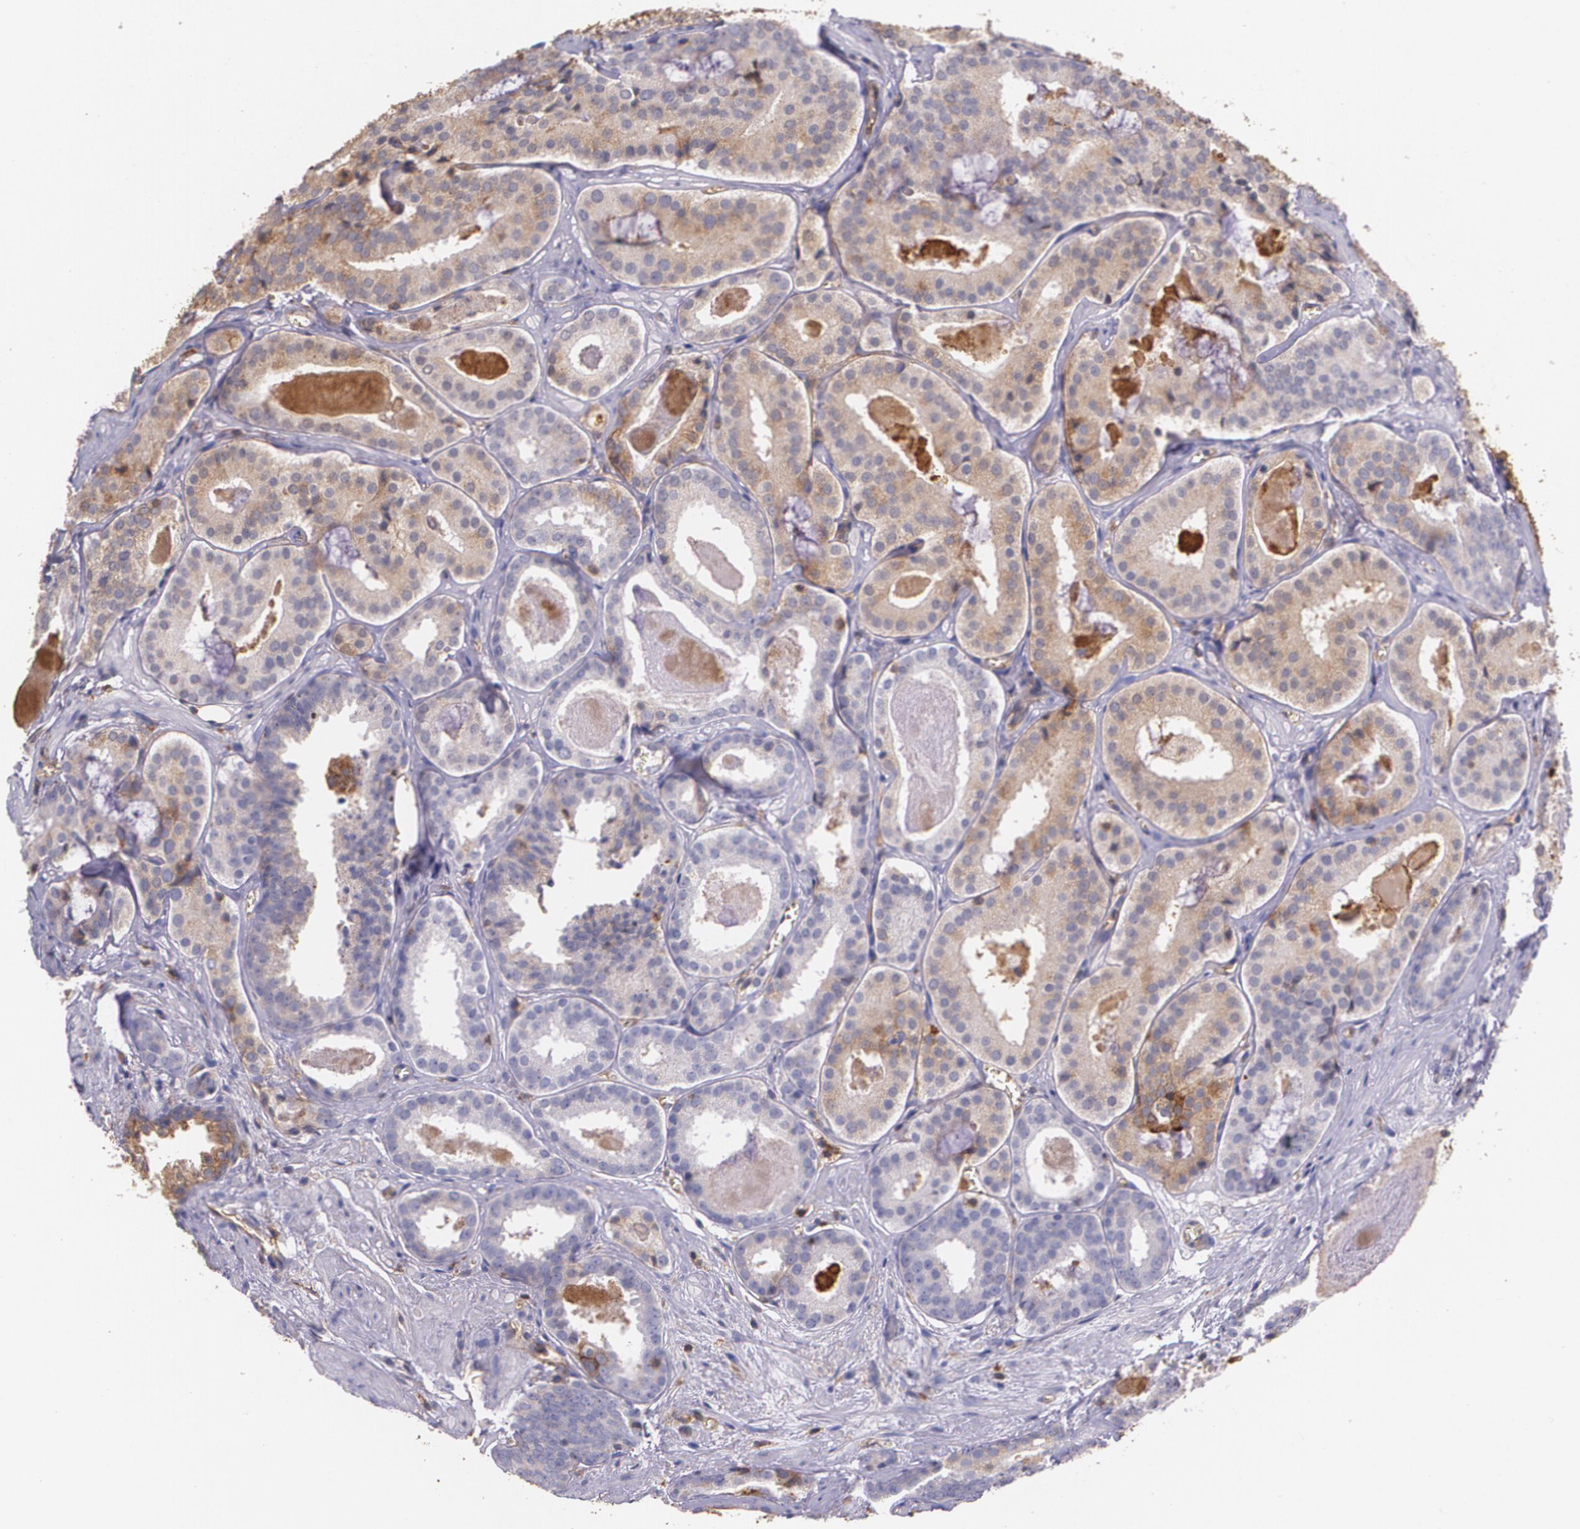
{"staining": {"intensity": "weak", "quantity": "<25%", "location": "cytoplasmic/membranous"}, "tissue": "prostate cancer", "cell_type": "Tumor cells", "image_type": "cancer", "snomed": [{"axis": "morphology", "description": "Adenocarcinoma, Medium grade"}, {"axis": "topography", "description": "Prostate"}], "caption": "Immunohistochemistry (IHC) of adenocarcinoma (medium-grade) (prostate) displays no staining in tumor cells.", "gene": "B2M", "patient": {"sex": "male", "age": 64}}